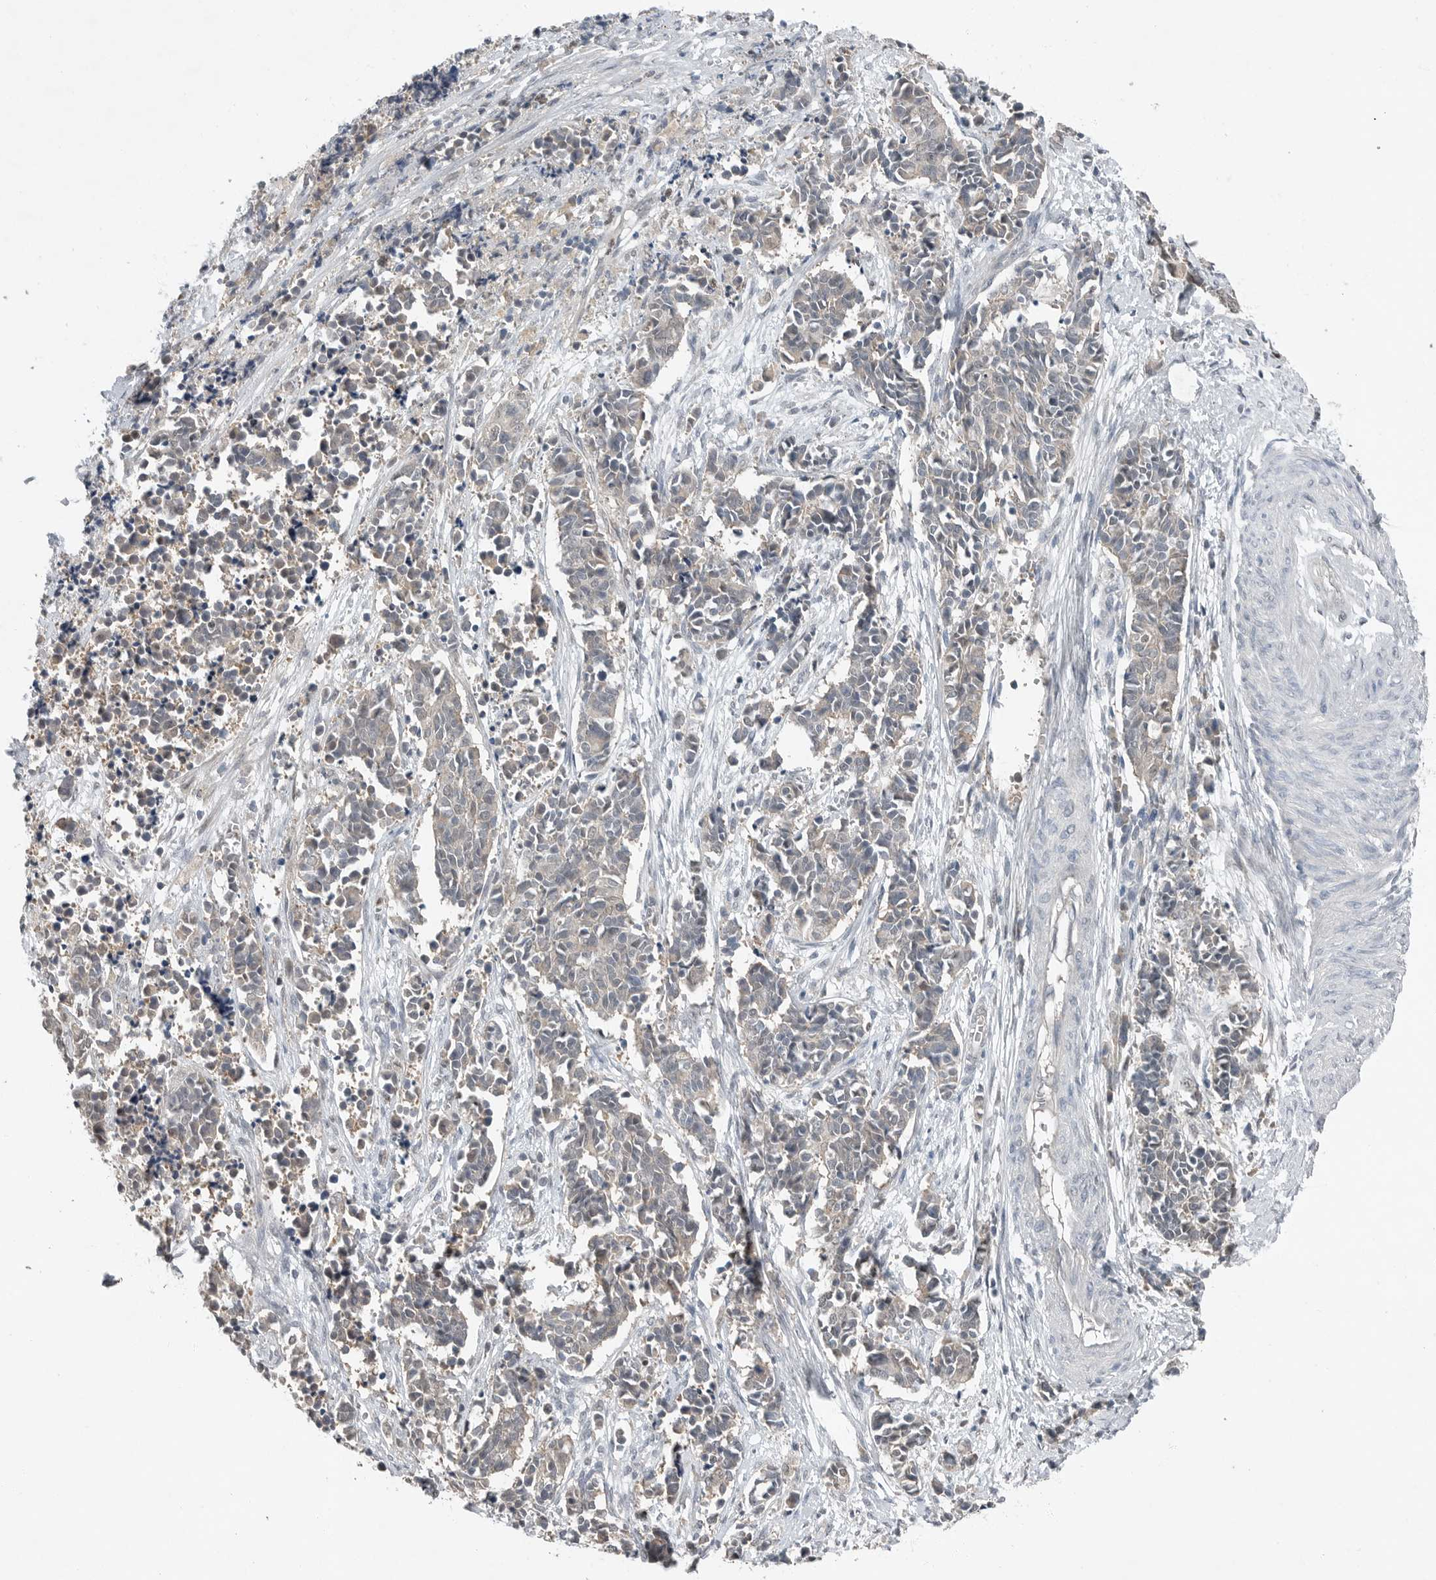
{"staining": {"intensity": "negative", "quantity": "none", "location": "none"}, "tissue": "cervical cancer", "cell_type": "Tumor cells", "image_type": "cancer", "snomed": [{"axis": "morphology", "description": "Normal tissue, NOS"}, {"axis": "morphology", "description": "Squamous cell carcinoma, NOS"}, {"axis": "topography", "description": "Cervix"}], "caption": "This is an IHC micrograph of cervical cancer. There is no staining in tumor cells.", "gene": "MFAP3L", "patient": {"sex": "female", "age": 35}}